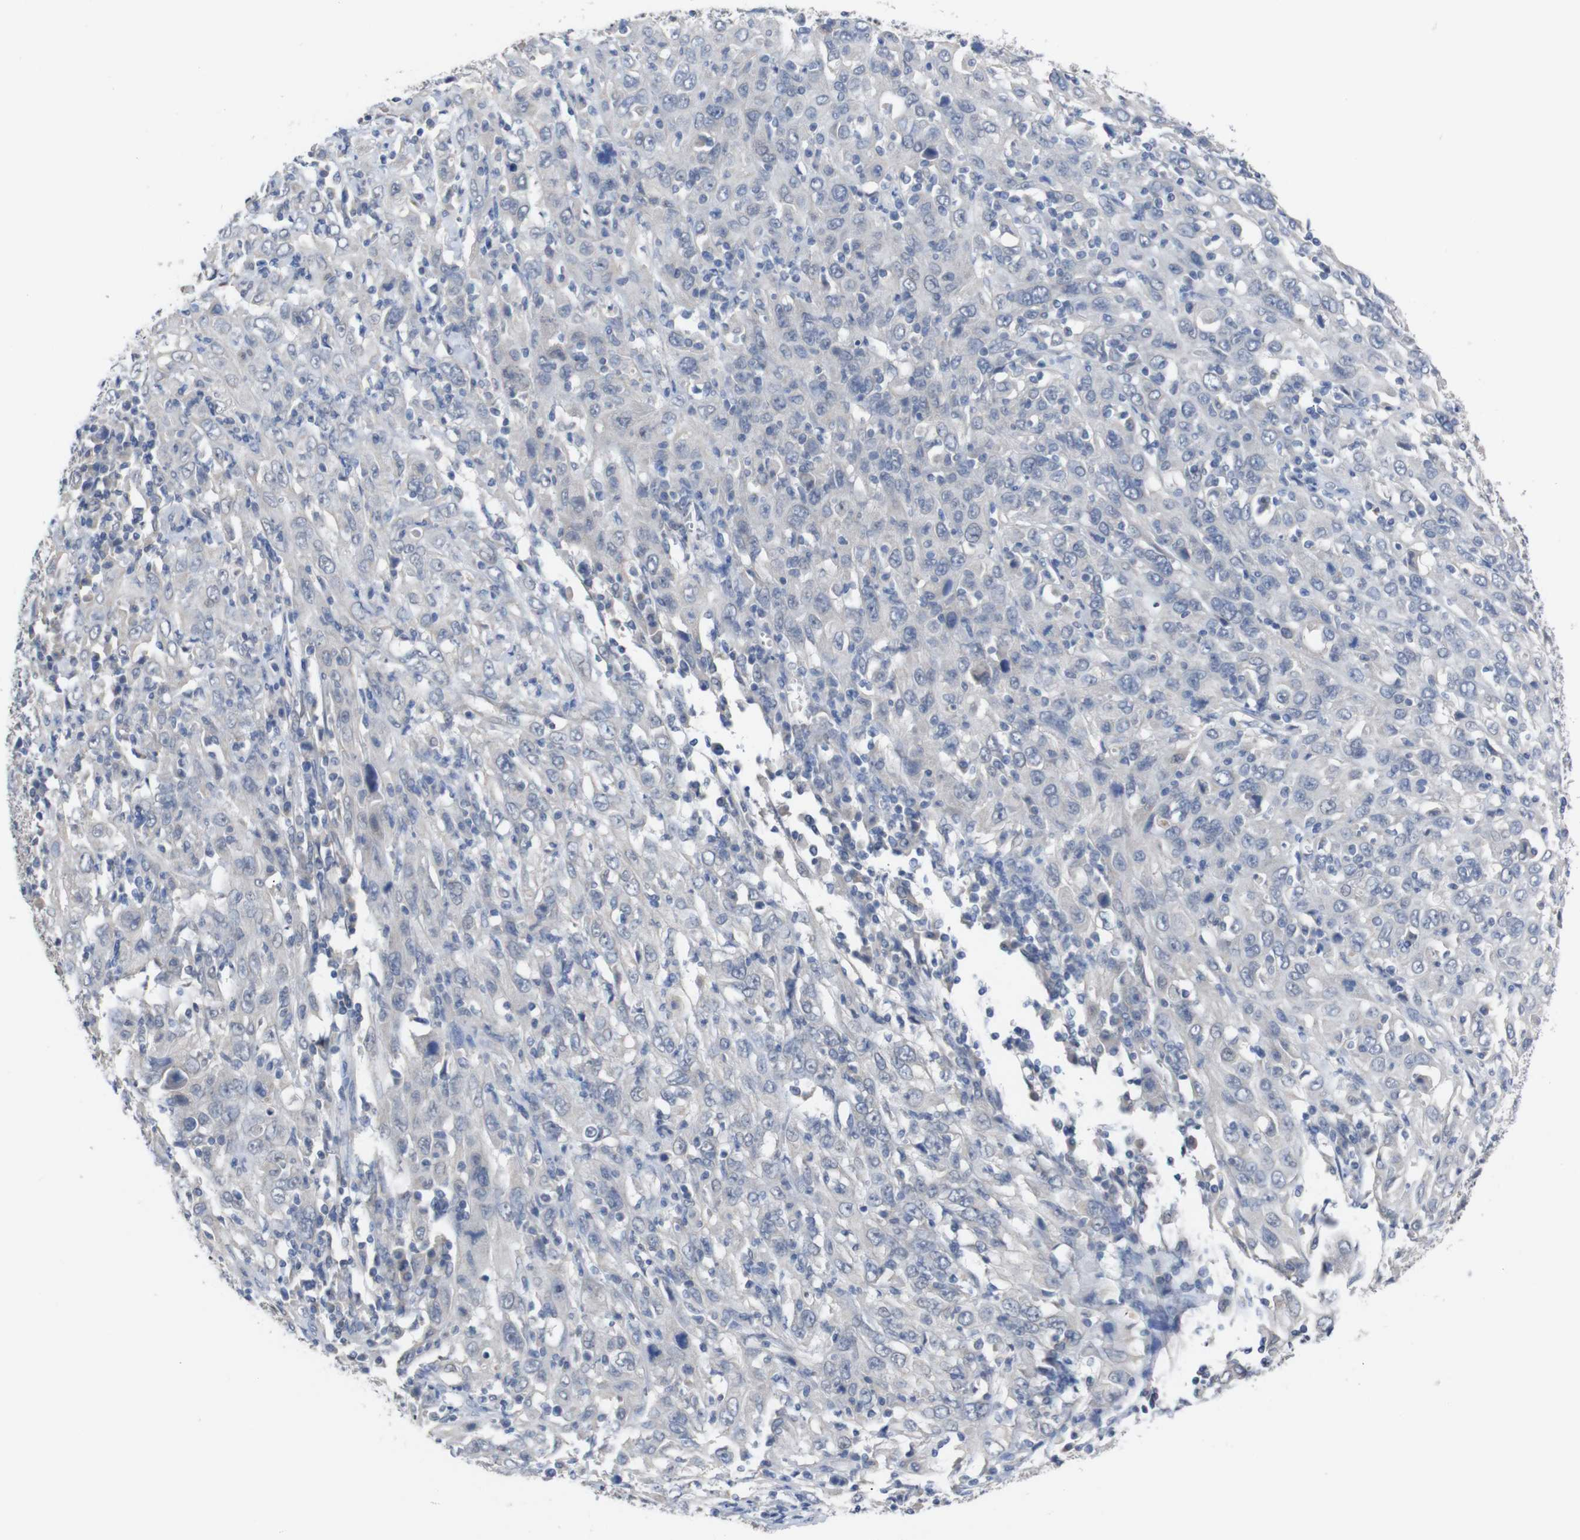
{"staining": {"intensity": "negative", "quantity": "none", "location": "none"}, "tissue": "cervical cancer", "cell_type": "Tumor cells", "image_type": "cancer", "snomed": [{"axis": "morphology", "description": "Squamous cell carcinoma, NOS"}, {"axis": "topography", "description": "Cervix"}], "caption": "Immunohistochemistry of cervical cancer (squamous cell carcinoma) demonstrates no expression in tumor cells.", "gene": "HNF1A", "patient": {"sex": "female", "age": 46}}